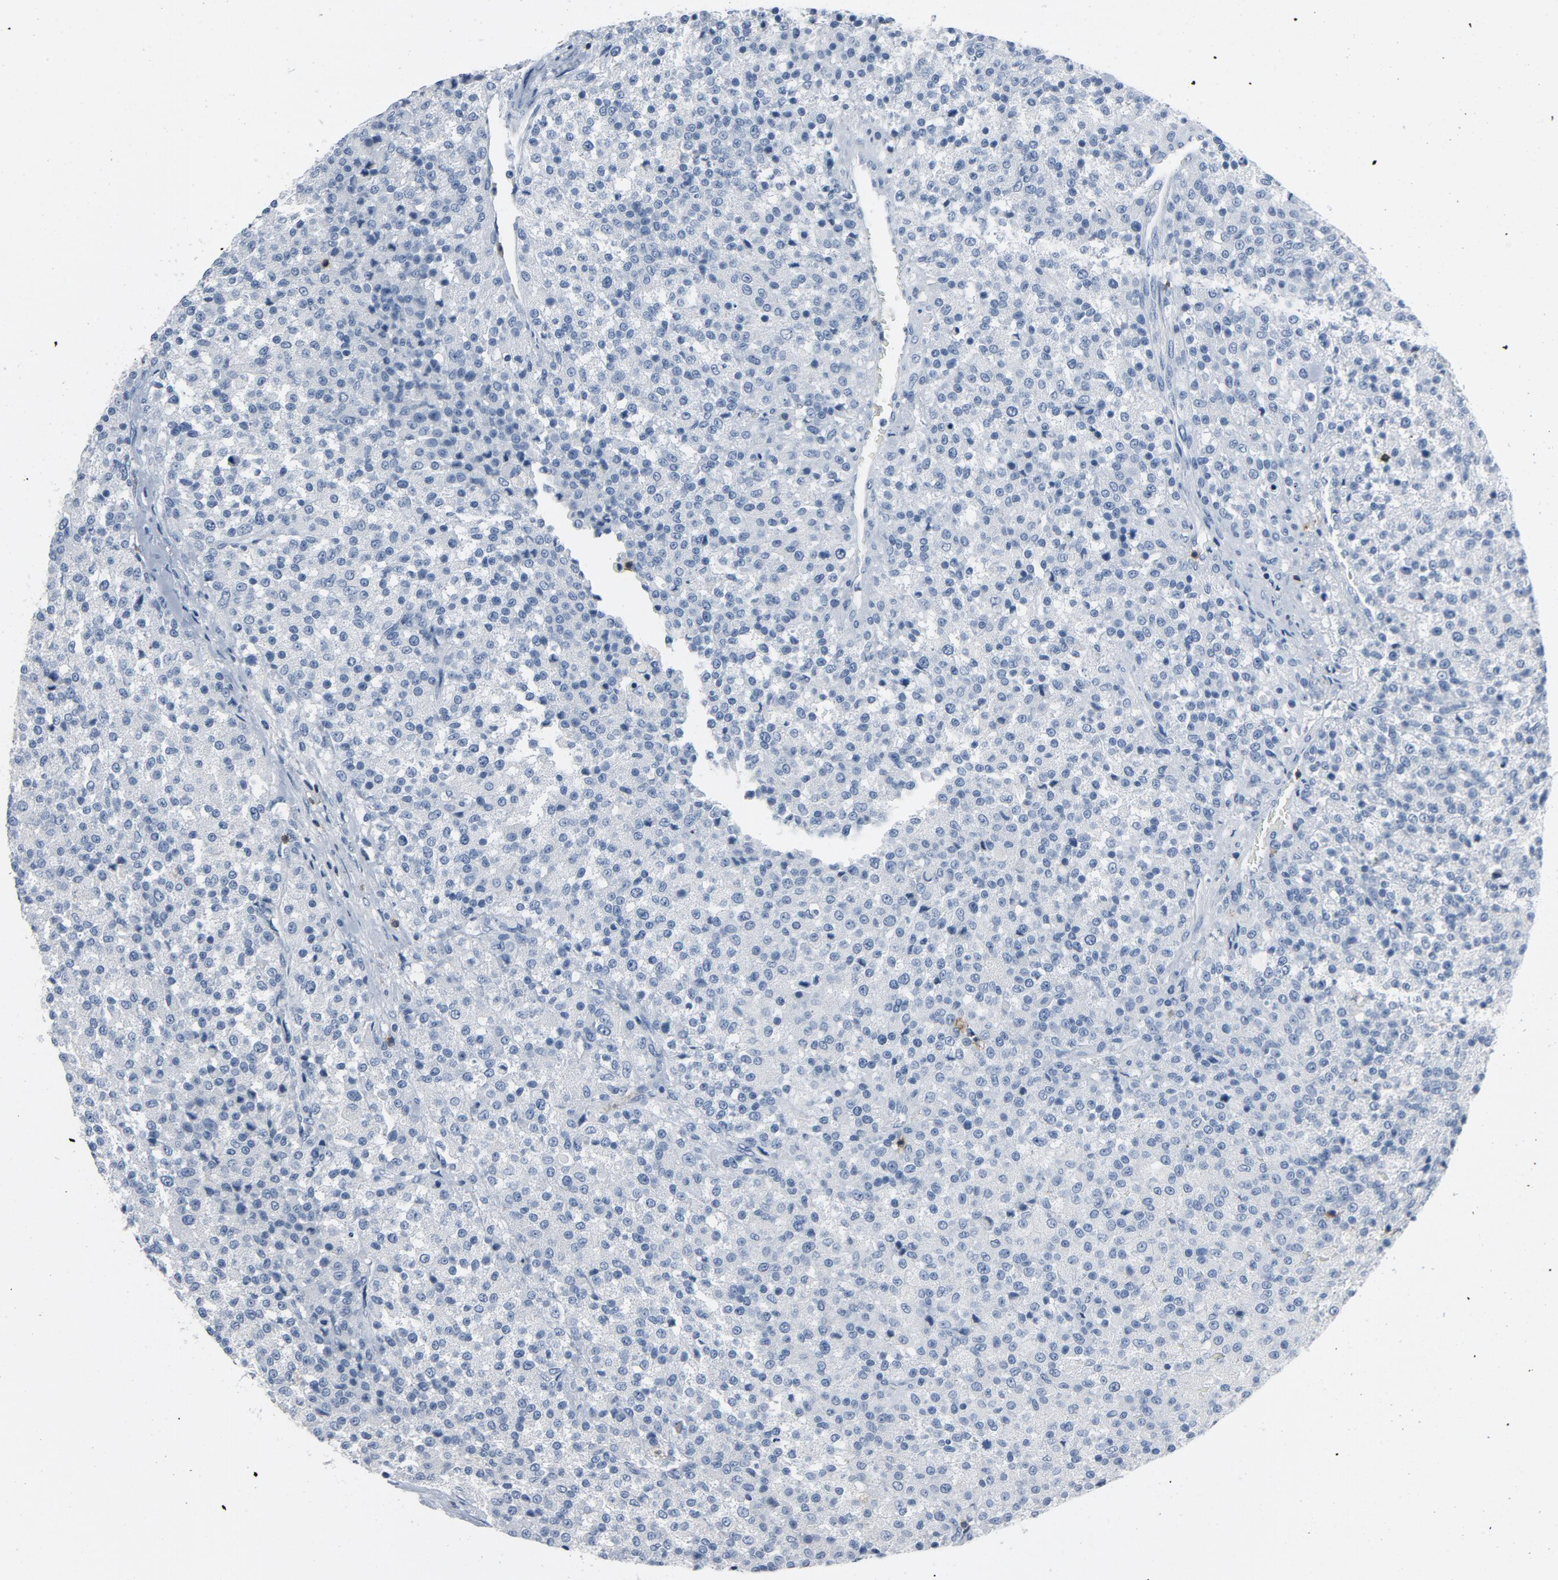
{"staining": {"intensity": "negative", "quantity": "none", "location": "none"}, "tissue": "testis cancer", "cell_type": "Tumor cells", "image_type": "cancer", "snomed": [{"axis": "morphology", "description": "Seminoma, NOS"}, {"axis": "topography", "description": "Testis"}], "caption": "Tumor cells are negative for brown protein staining in seminoma (testis). Nuclei are stained in blue.", "gene": "LCK", "patient": {"sex": "male", "age": 59}}